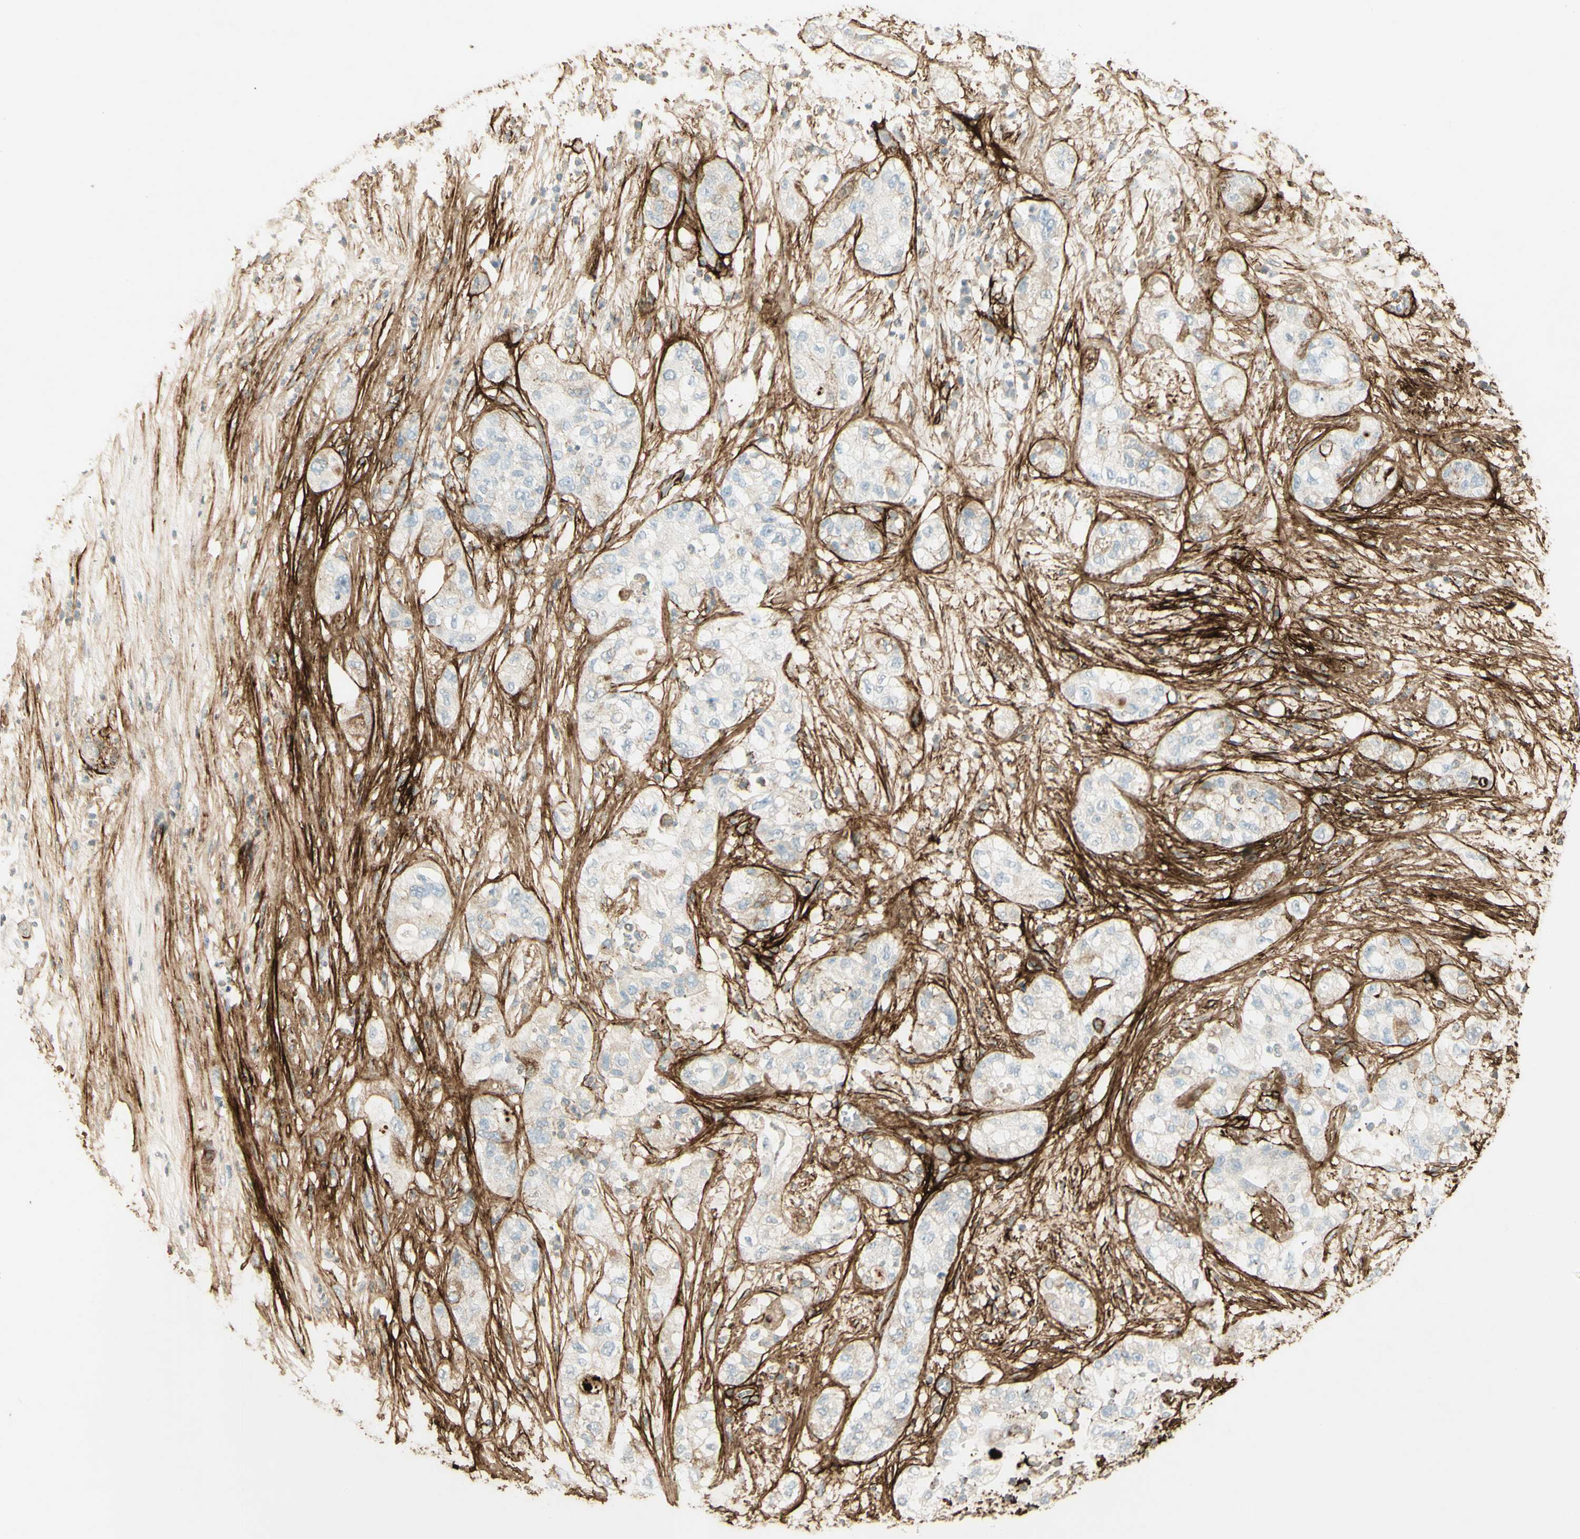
{"staining": {"intensity": "strong", "quantity": "<25%", "location": "cytoplasmic/membranous"}, "tissue": "pancreatic cancer", "cell_type": "Tumor cells", "image_type": "cancer", "snomed": [{"axis": "morphology", "description": "Adenocarcinoma, NOS"}, {"axis": "topography", "description": "Pancreas"}], "caption": "Pancreatic adenocarcinoma tissue demonstrates strong cytoplasmic/membranous expression in about <25% of tumor cells", "gene": "TNN", "patient": {"sex": "female", "age": 78}}